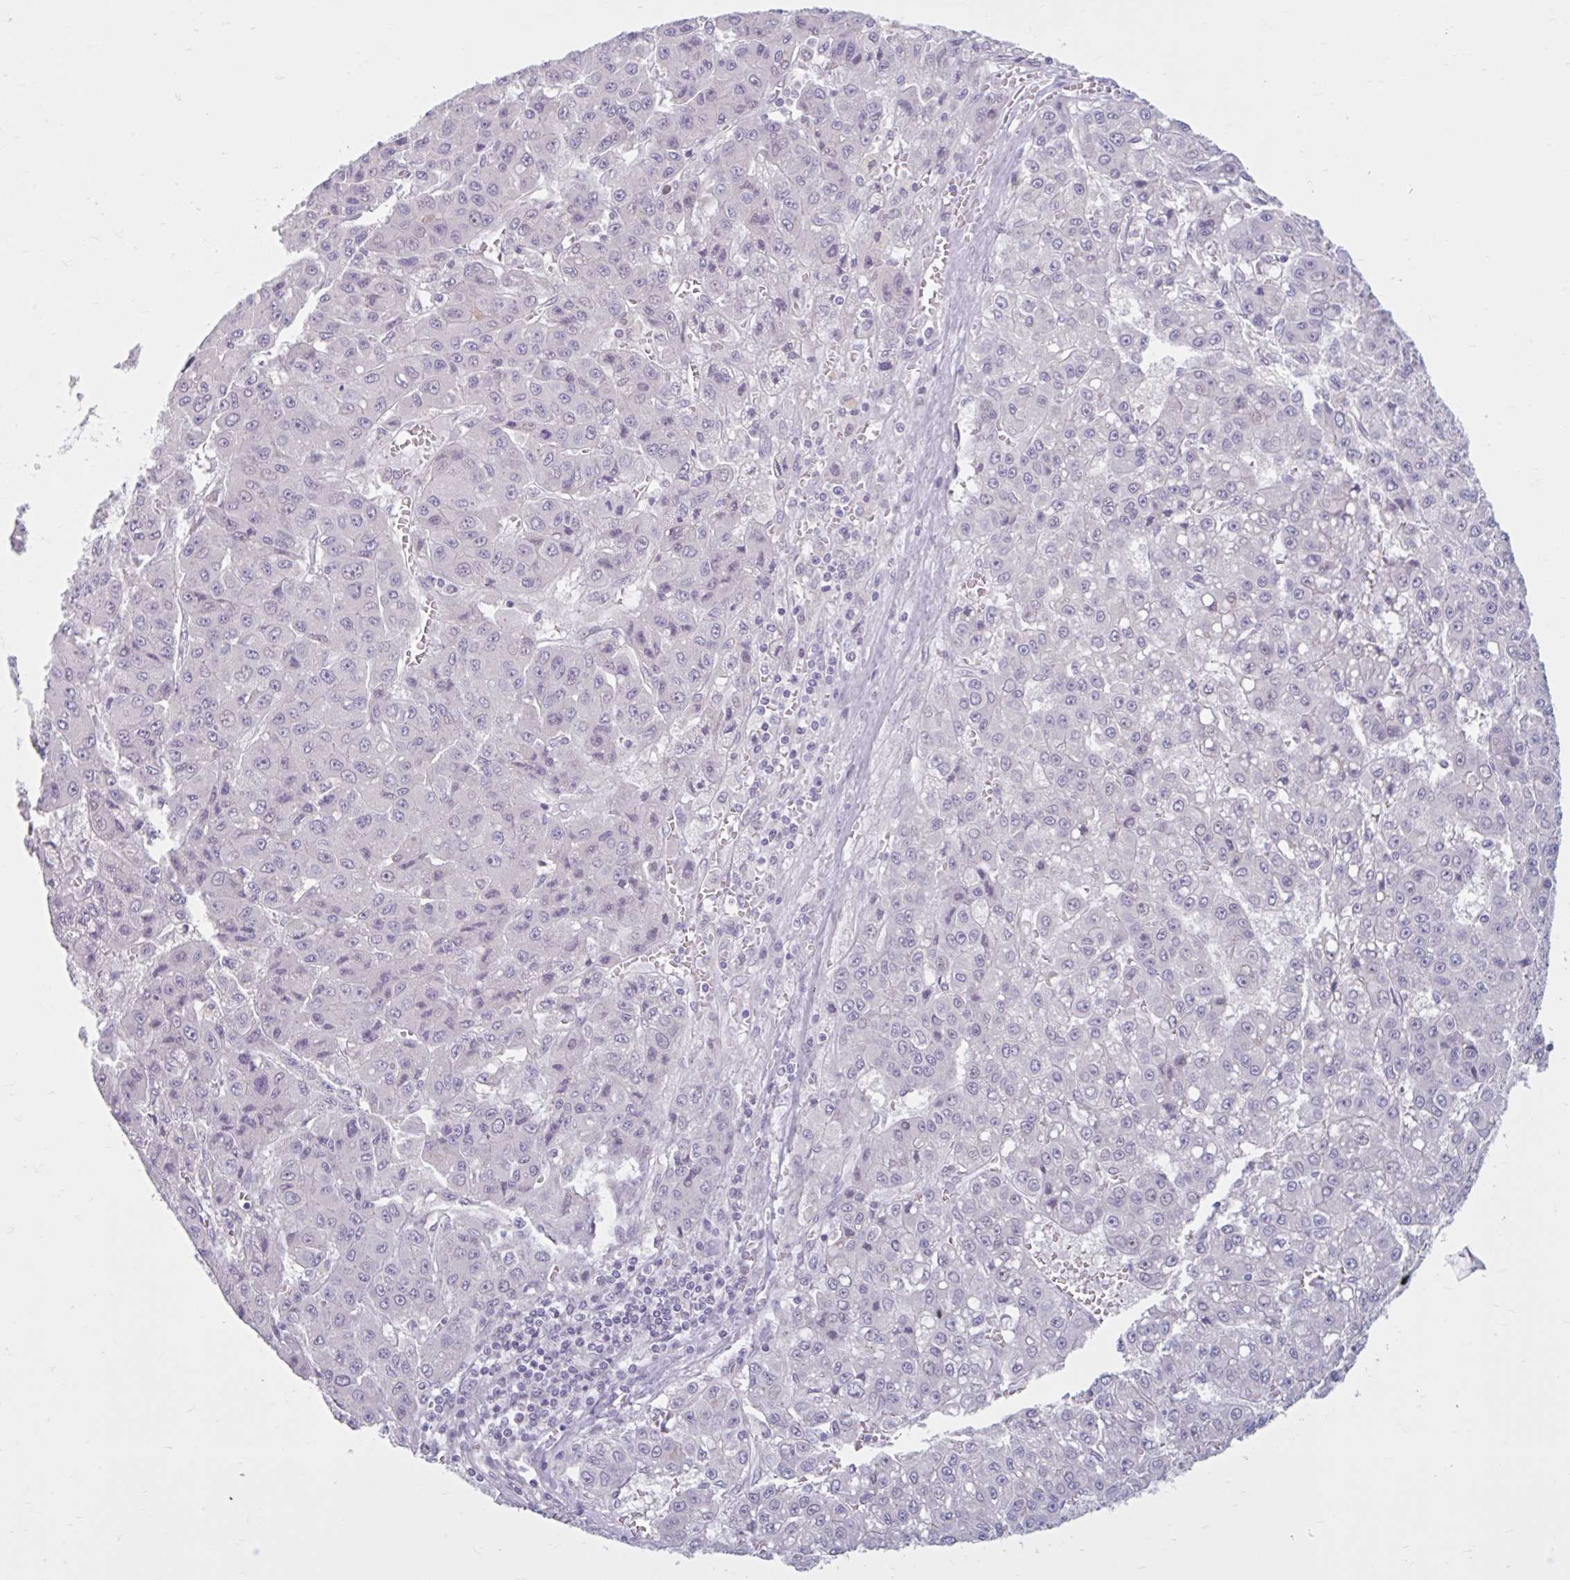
{"staining": {"intensity": "negative", "quantity": "none", "location": "none"}, "tissue": "liver cancer", "cell_type": "Tumor cells", "image_type": "cancer", "snomed": [{"axis": "morphology", "description": "Carcinoma, Hepatocellular, NOS"}, {"axis": "topography", "description": "Liver"}], "caption": "An IHC micrograph of liver cancer is shown. There is no staining in tumor cells of liver cancer.", "gene": "FAM153A", "patient": {"sex": "male", "age": 70}}